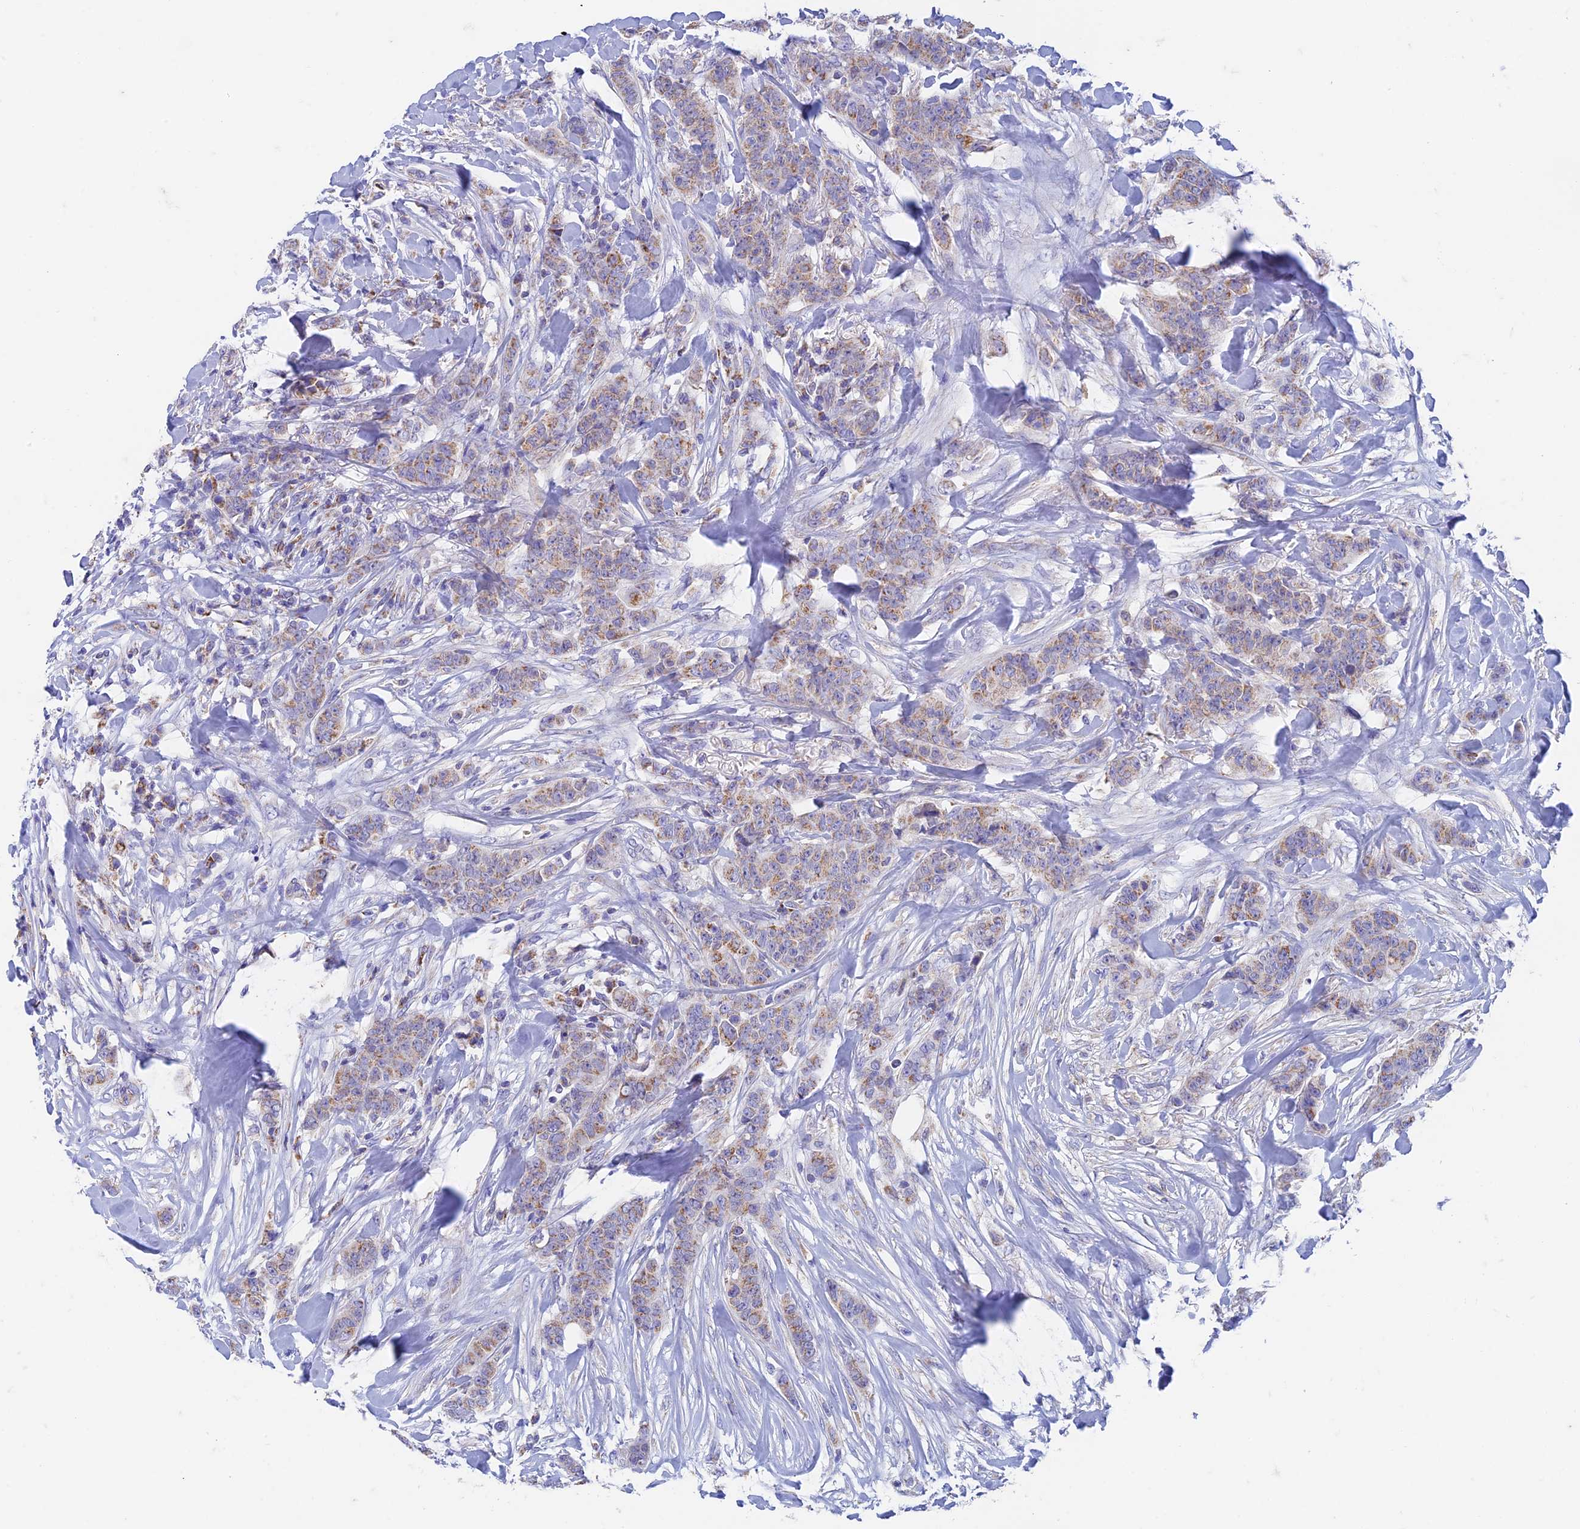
{"staining": {"intensity": "weak", "quantity": "25%-75%", "location": "cytoplasmic/membranous"}, "tissue": "breast cancer", "cell_type": "Tumor cells", "image_type": "cancer", "snomed": [{"axis": "morphology", "description": "Duct carcinoma"}, {"axis": "topography", "description": "Breast"}], "caption": "Human breast cancer stained with a brown dye shows weak cytoplasmic/membranous positive staining in about 25%-75% of tumor cells.", "gene": "ZNF181", "patient": {"sex": "female", "age": 40}}